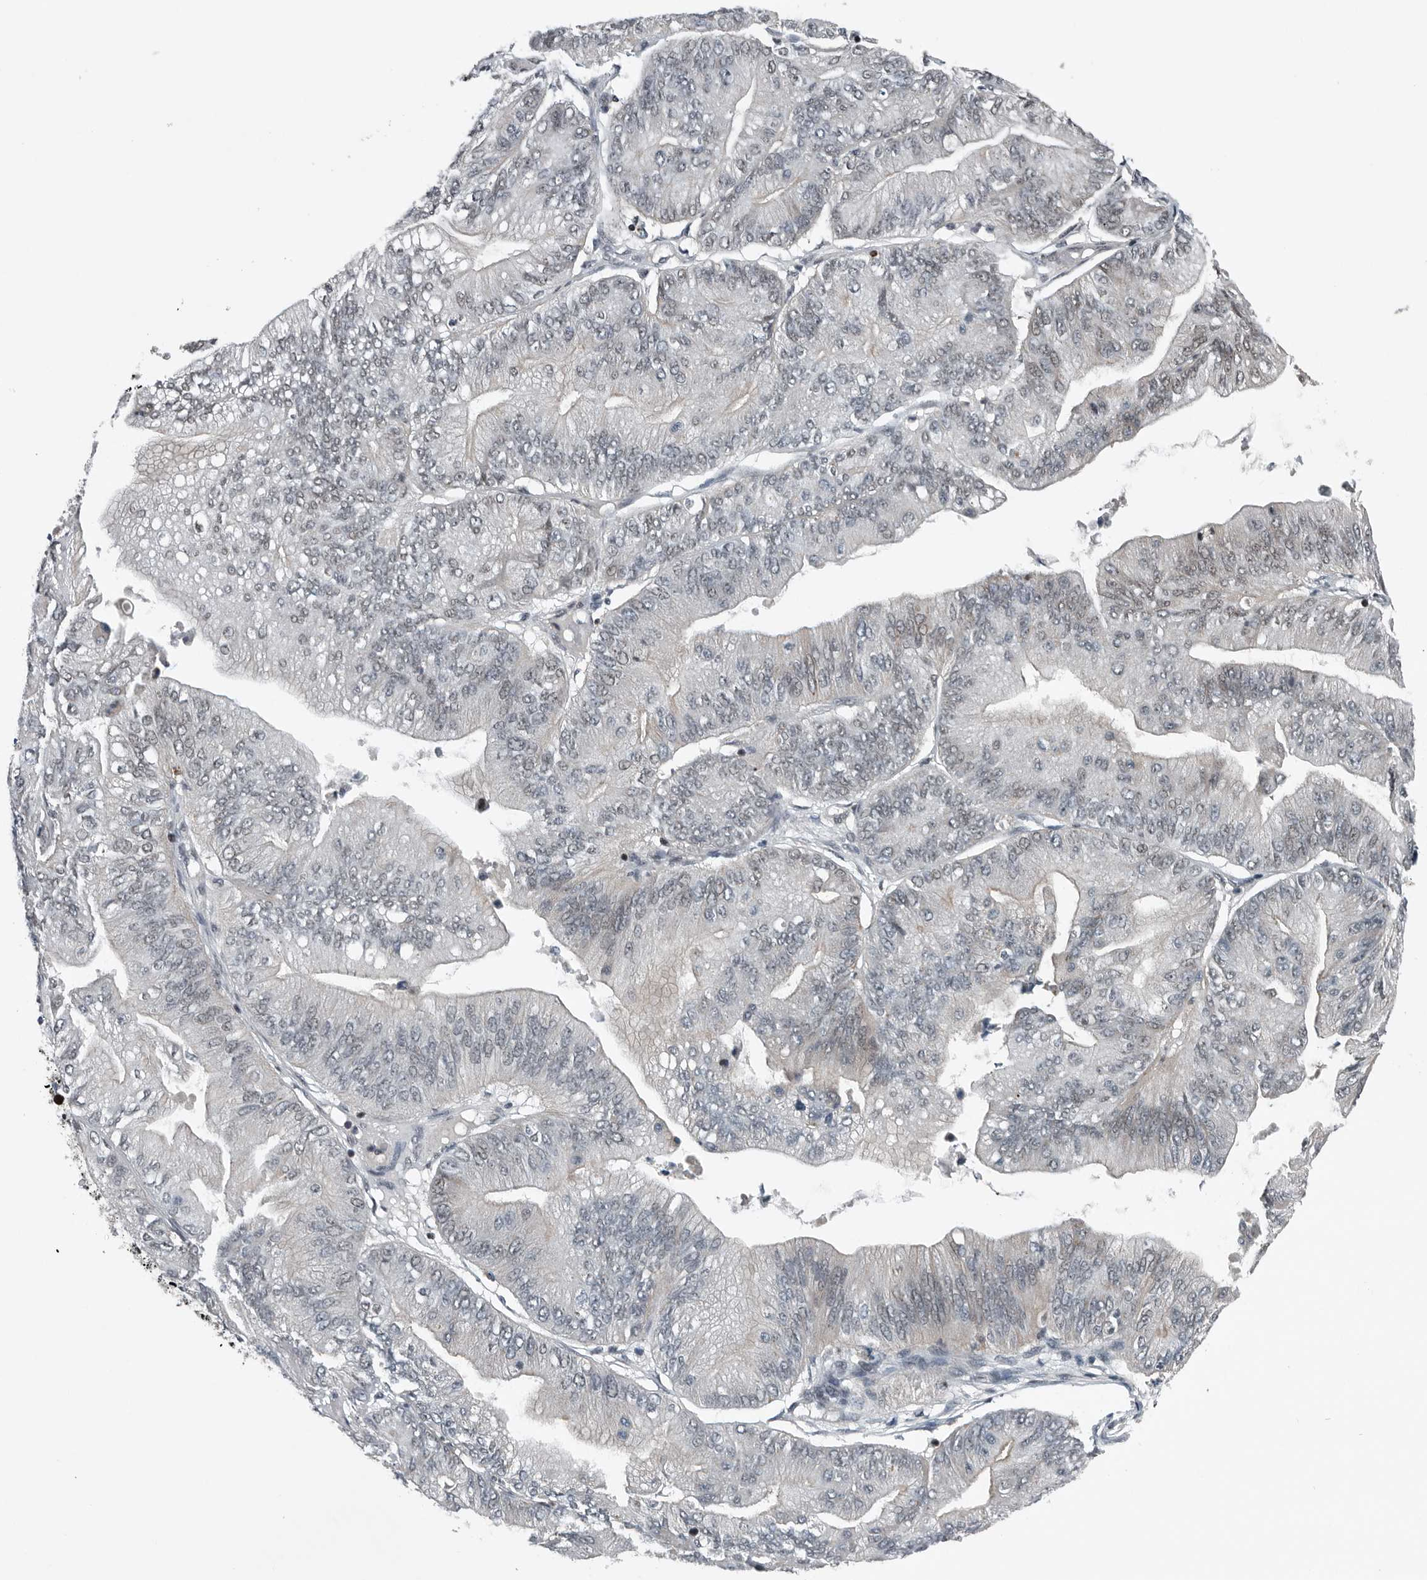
{"staining": {"intensity": "negative", "quantity": "none", "location": "none"}, "tissue": "ovarian cancer", "cell_type": "Tumor cells", "image_type": "cancer", "snomed": [{"axis": "morphology", "description": "Cystadenocarcinoma, mucinous, NOS"}, {"axis": "topography", "description": "Ovary"}], "caption": "Ovarian cancer (mucinous cystadenocarcinoma) was stained to show a protein in brown. There is no significant expression in tumor cells. (Immunohistochemistry (ihc), brightfield microscopy, high magnification).", "gene": "SENP7", "patient": {"sex": "female", "age": 61}}